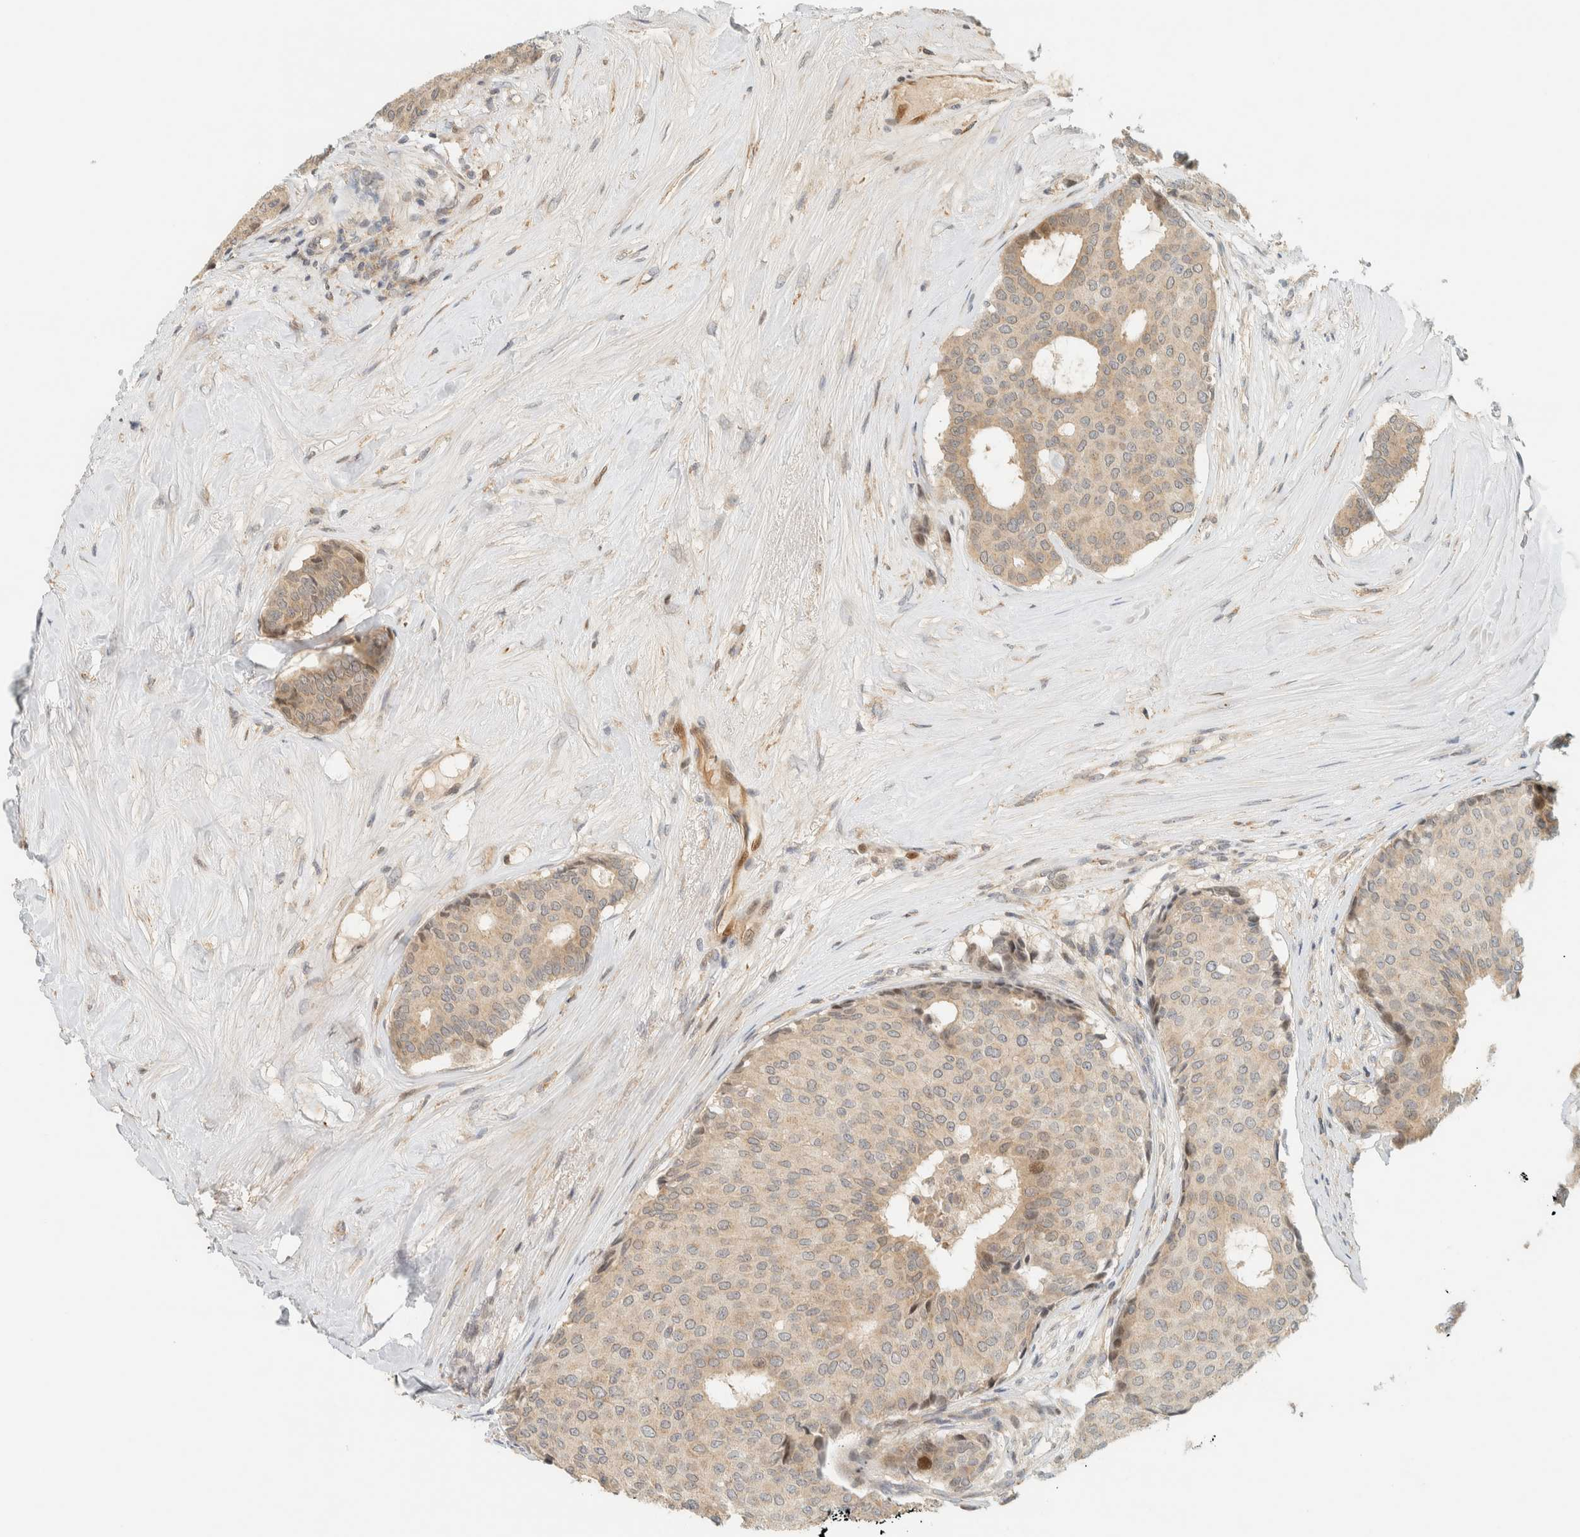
{"staining": {"intensity": "weak", "quantity": ">75%", "location": "cytoplasmic/membranous"}, "tissue": "breast cancer", "cell_type": "Tumor cells", "image_type": "cancer", "snomed": [{"axis": "morphology", "description": "Duct carcinoma"}, {"axis": "topography", "description": "Breast"}], "caption": "IHC histopathology image of neoplastic tissue: infiltrating ductal carcinoma (breast) stained using immunohistochemistry (IHC) shows low levels of weak protein expression localized specifically in the cytoplasmic/membranous of tumor cells, appearing as a cytoplasmic/membranous brown color.", "gene": "CCDC171", "patient": {"sex": "female", "age": 75}}